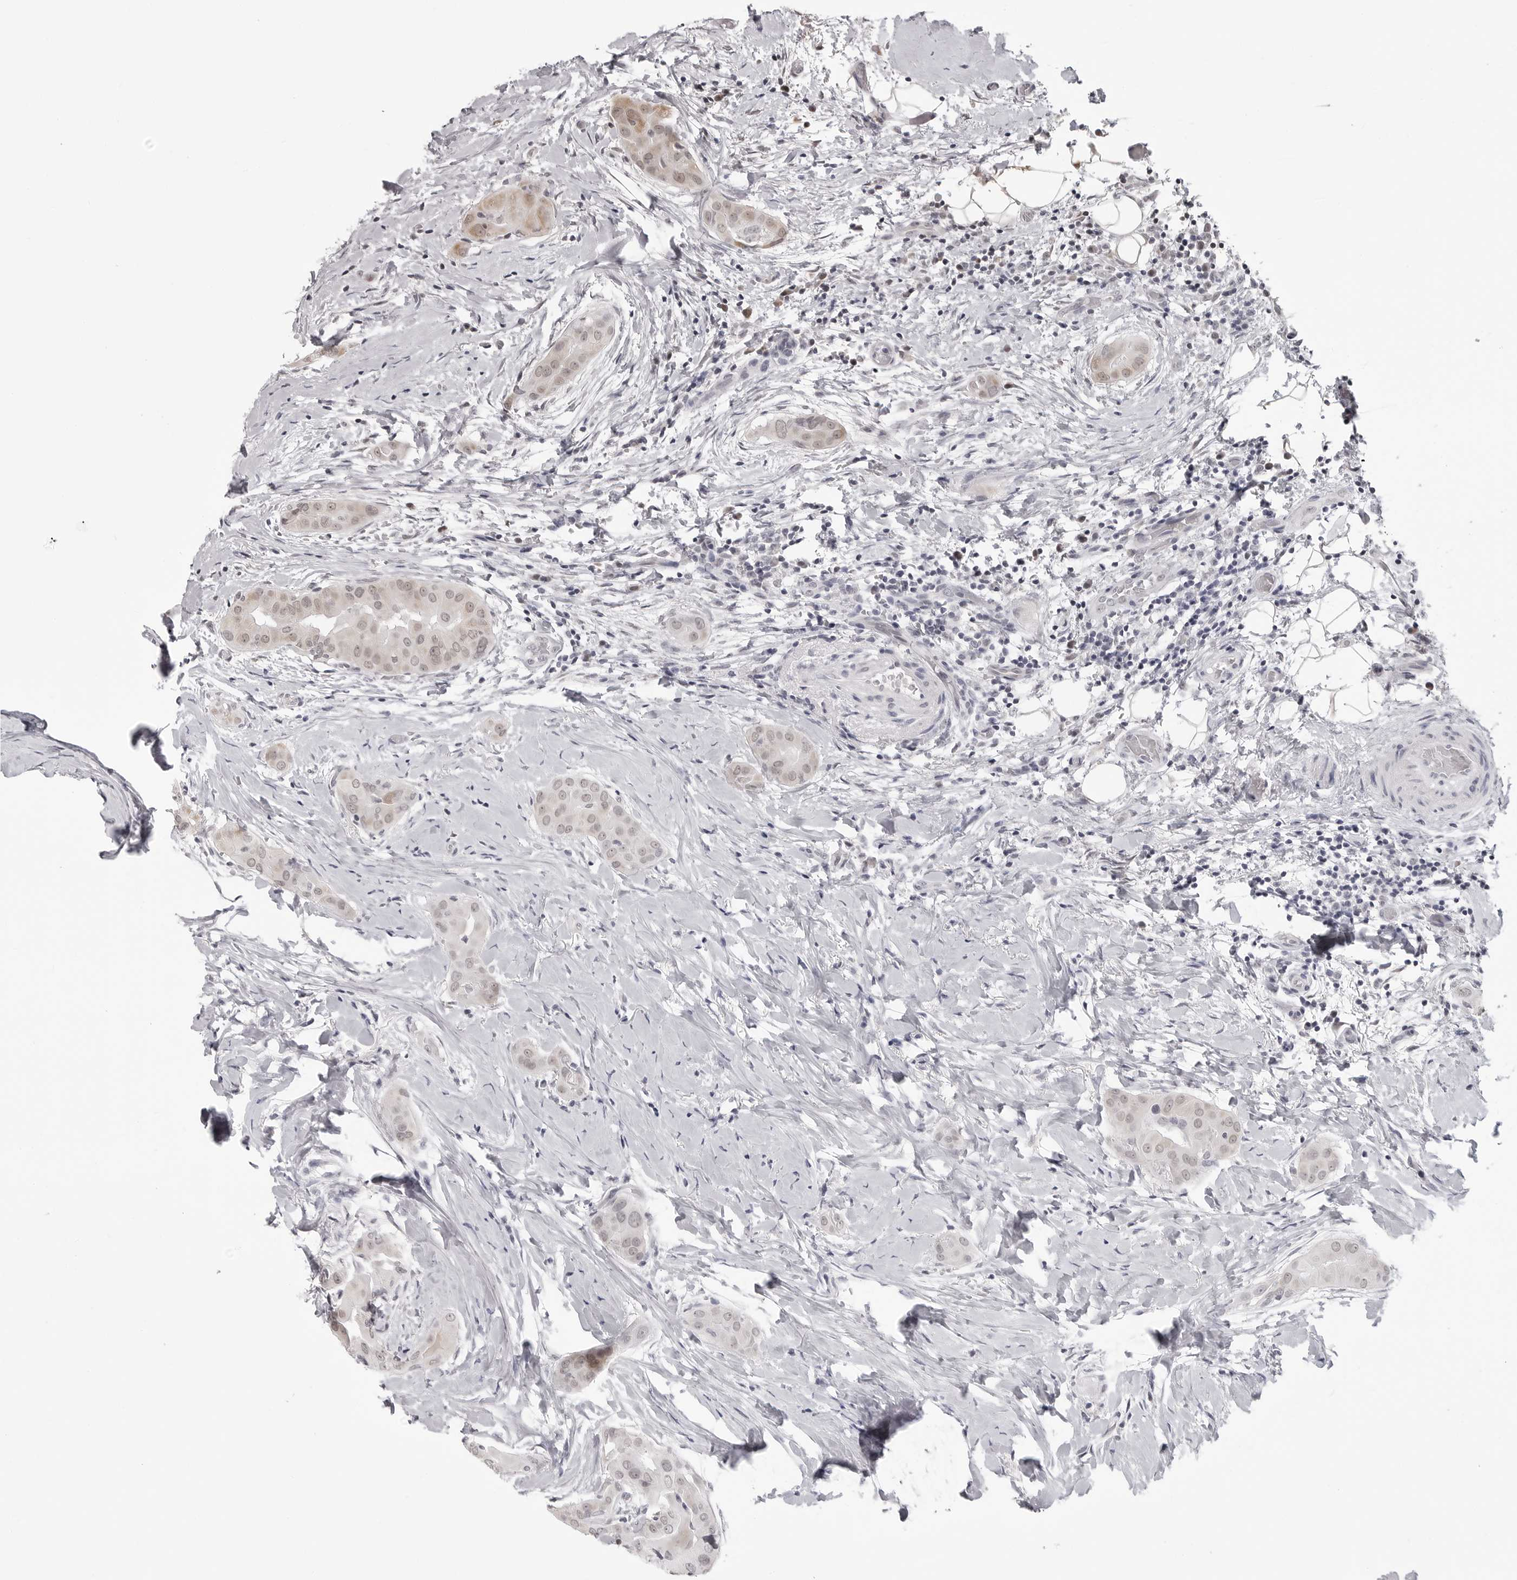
{"staining": {"intensity": "weak", "quantity": "25%-75%", "location": "nuclear"}, "tissue": "thyroid cancer", "cell_type": "Tumor cells", "image_type": "cancer", "snomed": [{"axis": "morphology", "description": "Papillary adenocarcinoma, NOS"}, {"axis": "topography", "description": "Thyroid gland"}], "caption": "Tumor cells exhibit low levels of weak nuclear staining in approximately 25%-75% of cells in papillary adenocarcinoma (thyroid).", "gene": "PHF3", "patient": {"sex": "male", "age": 33}}